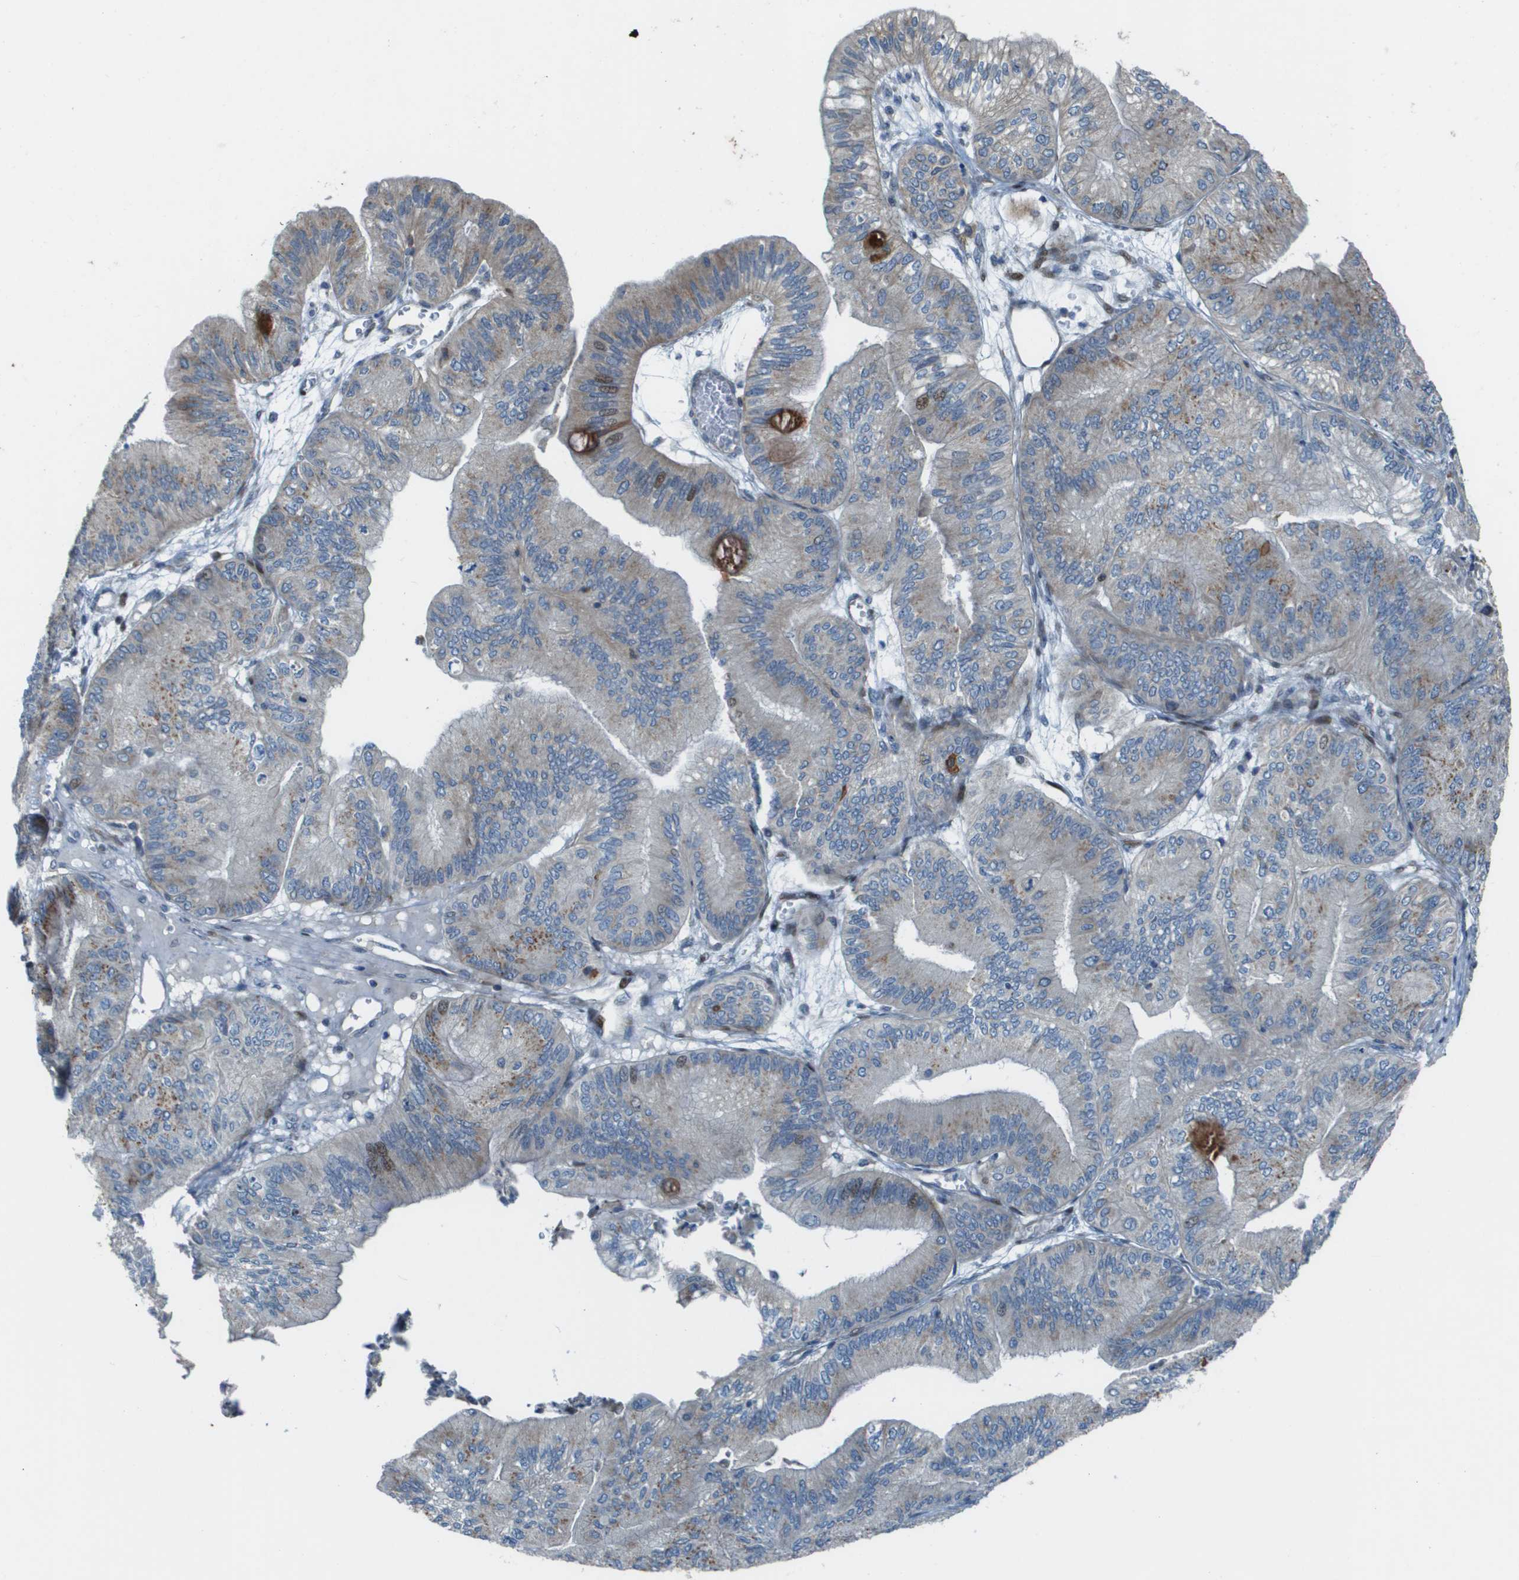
{"staining": {"intensity": "weak", "quantity": "<25%", "location": "cytoplasmic/membranous"}, "tissue": "ovarian cancer", "cell_type": "Tumor cells", "image_type": "cancer", "snomed": [{"axis": "morphology", "description": "Cystadenocarcinoma, mucinous, NOS"}, {"axis": "topography", "description": "Ovary"}], "caption": "Ovarian mucinous cystadenocarcinoma was stained to show a protein in brown. There is no significant staining in tumor cells.", "gene": "MGAT3", "patient": {"sex": "female", "age": 61}}